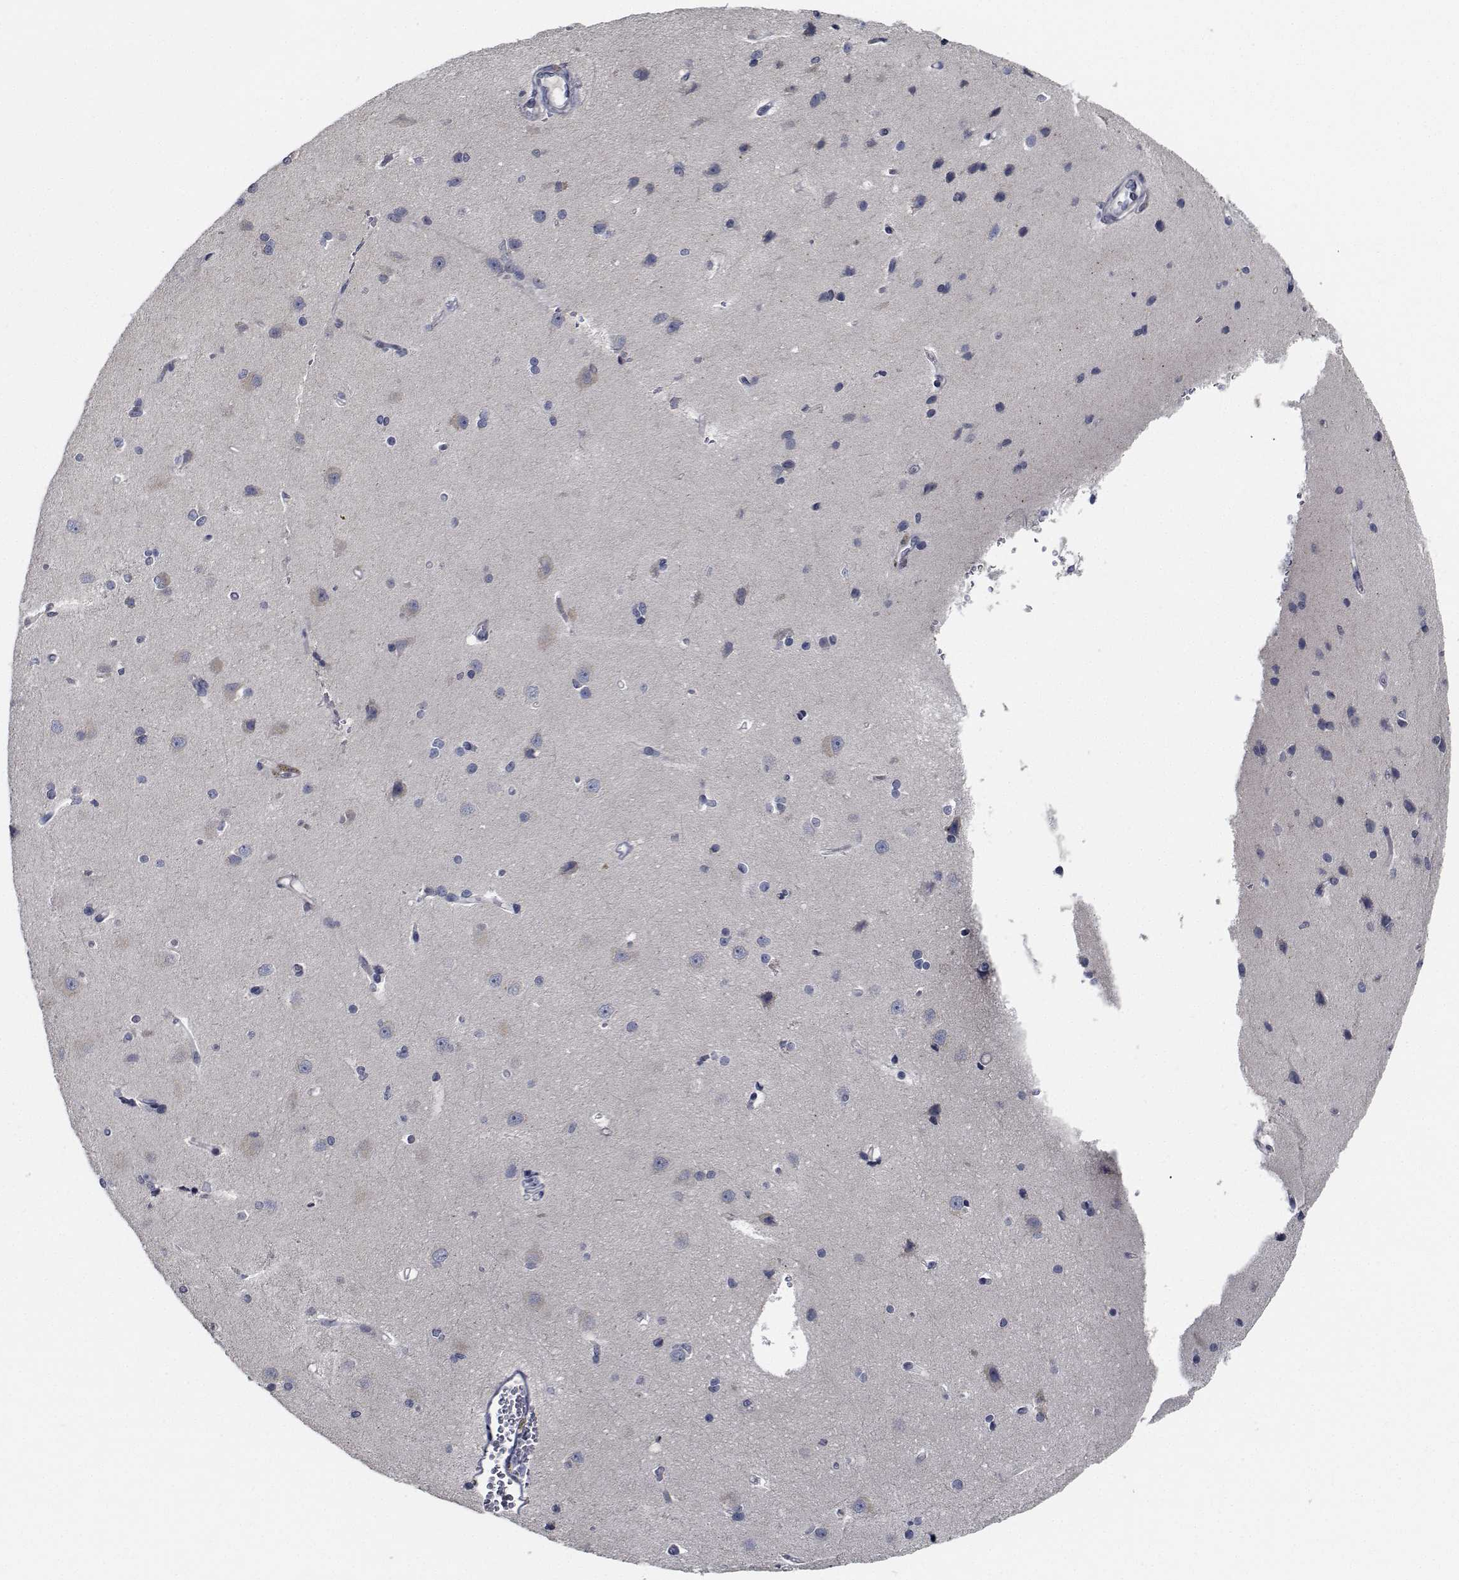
{"staining": {"intensity": "negative", "quantity": "none", "location": "none"}, "tissue": "cerebral cortex", "cell_type": "Endothelial cells", "image_type": "normal", "snomed": [{"axis": "morphology", "description": "Normal tissue, NOS"}, {"axis": "topography", "description": "Cerebral cortex"}], "caption": "Photomicrograph shows no protein expression in endothelial cells of normal cerebral cortex. (DAB immunohistochemistry visualized using brightfield microscopy, high magnification).", "gene": "NVL", "patient": {"sex": "male", "age": 37}}